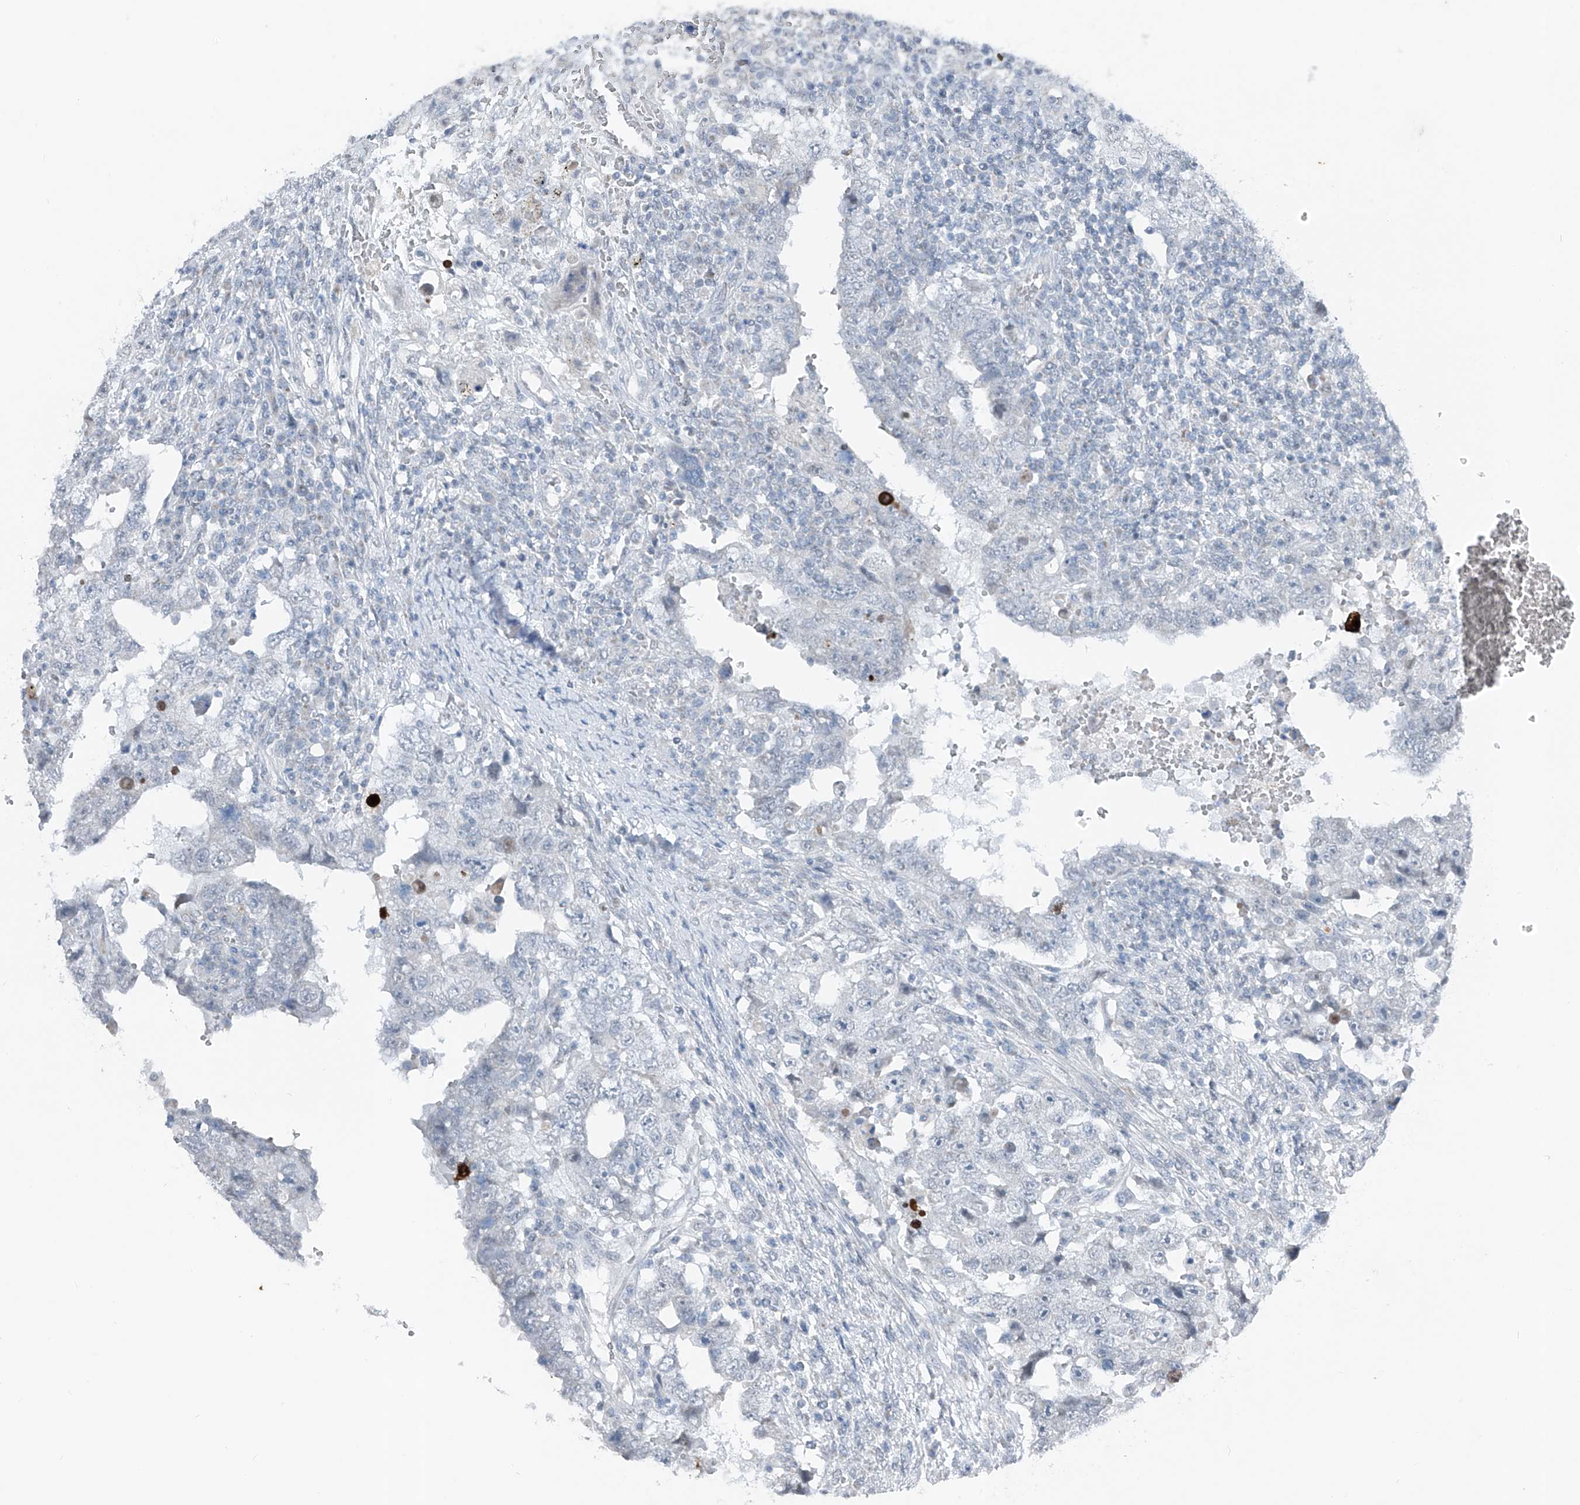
{"staining": {"intensity": "negative", "quantity": "none", "location": "none"}, "tissue": "testis cancer", "cell_type": "Tumor cells", "image_type": "cancer", "snomed": [{"axis": "morphology", "description": "Carcinoma, Embryonal, NOS"}, {"axis": "topography", "description": "Testis"}], "caption": "High power microscopy photomicrograph of an immunohistochemistry (IHC) micrograph of testis embryonal carcinoma, revealing no significant expression in tumor cells.", "gene": "DYRK1B", "patient": {"sex": "male", "age": 26}}